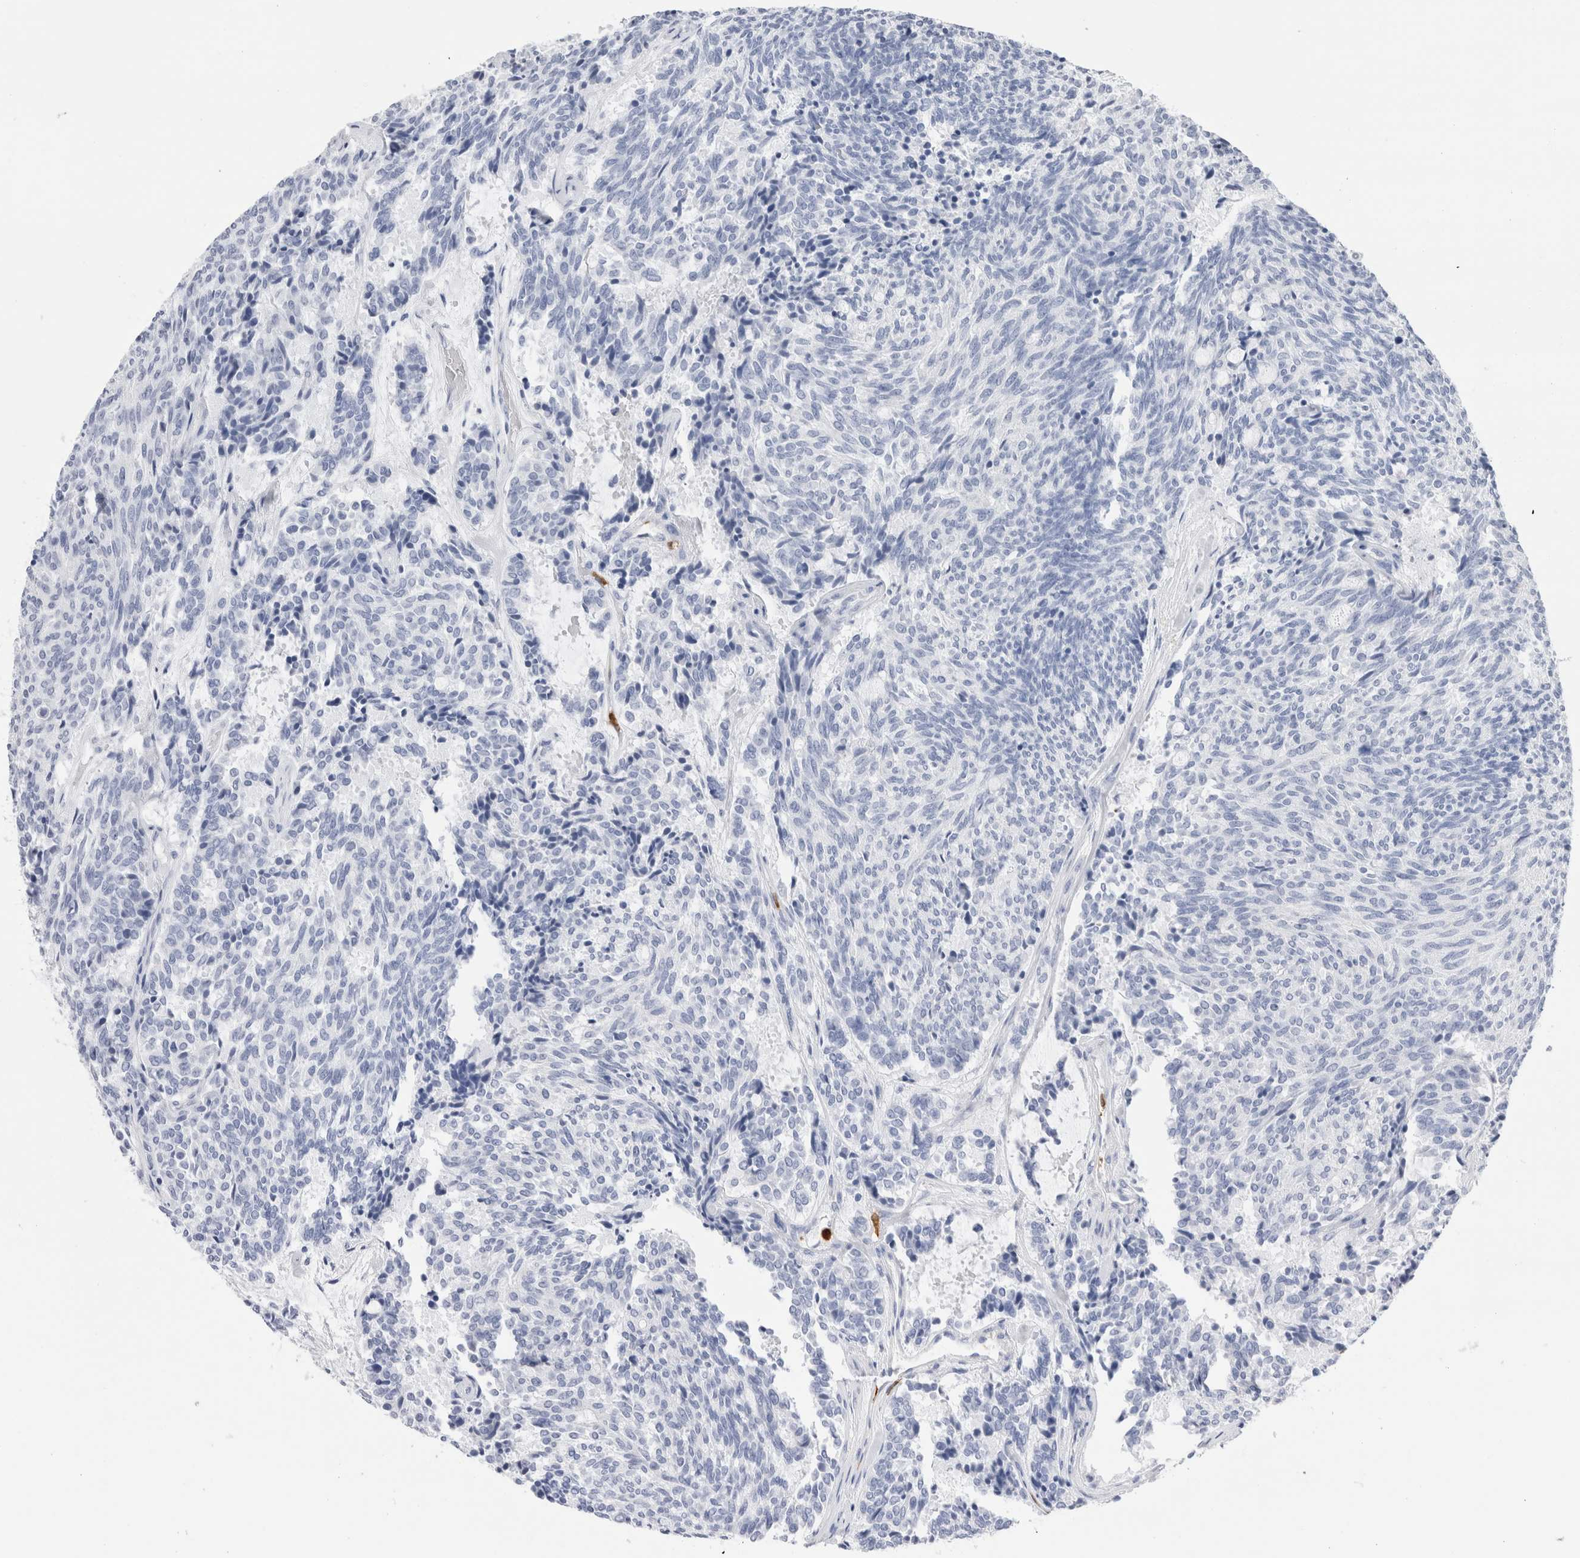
{"staining": {"intensity": "negative", "quantity": "none", "location": "none"}, "tissue": "carcinoid", "cell_type": "Tumor cells", "image_type": "cancer", "snomed": [{"axis": "morphology", "description": "Carcinoid, malignant, NOS"}, {"axis": "topography", "description": "Pancreas"}], "caption": "Image shows no significant protein positivity in tumor cells of carcinoid.", "gene": "SLC10A5", "patient": {"sex": "female", "age": 54}}